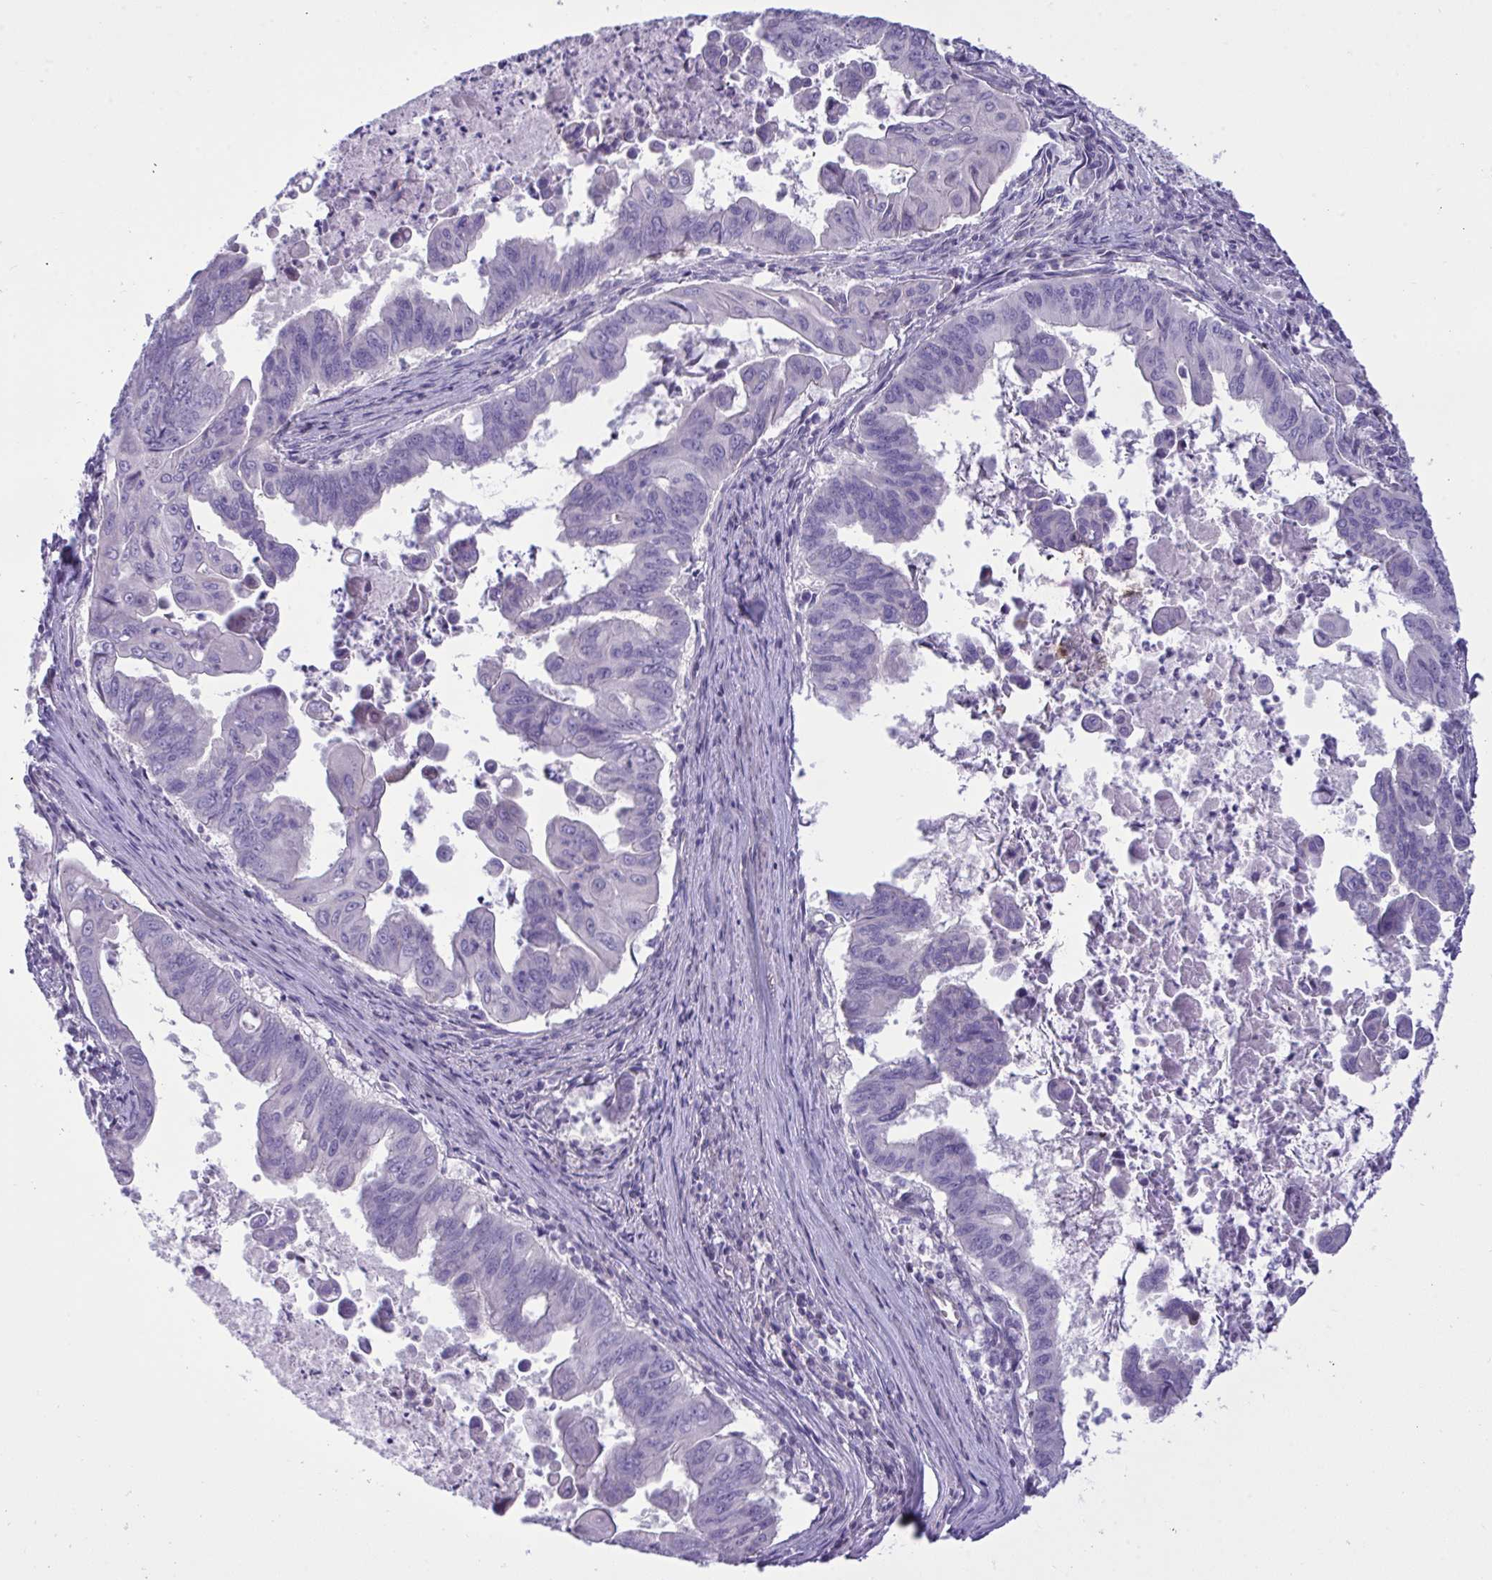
{"staining": {"intensity": "negative", "quantity": "none", "location": "none"}, "tissue": "stomach cancer", "cell_type": "Tumor cells", "image_type": "cancer", "snomed": [{"axis": "morphology", "description": "Adenocarcinoma, NOS"}, {"axis": "topography", "description": "Stomach, upper"}], "caption": "Stomach cancer was stained to show a protein in brown. There is no significant expression in tumor cells.", "gene": "WDR97", "patient": {"sex": "male", "age": 80}}